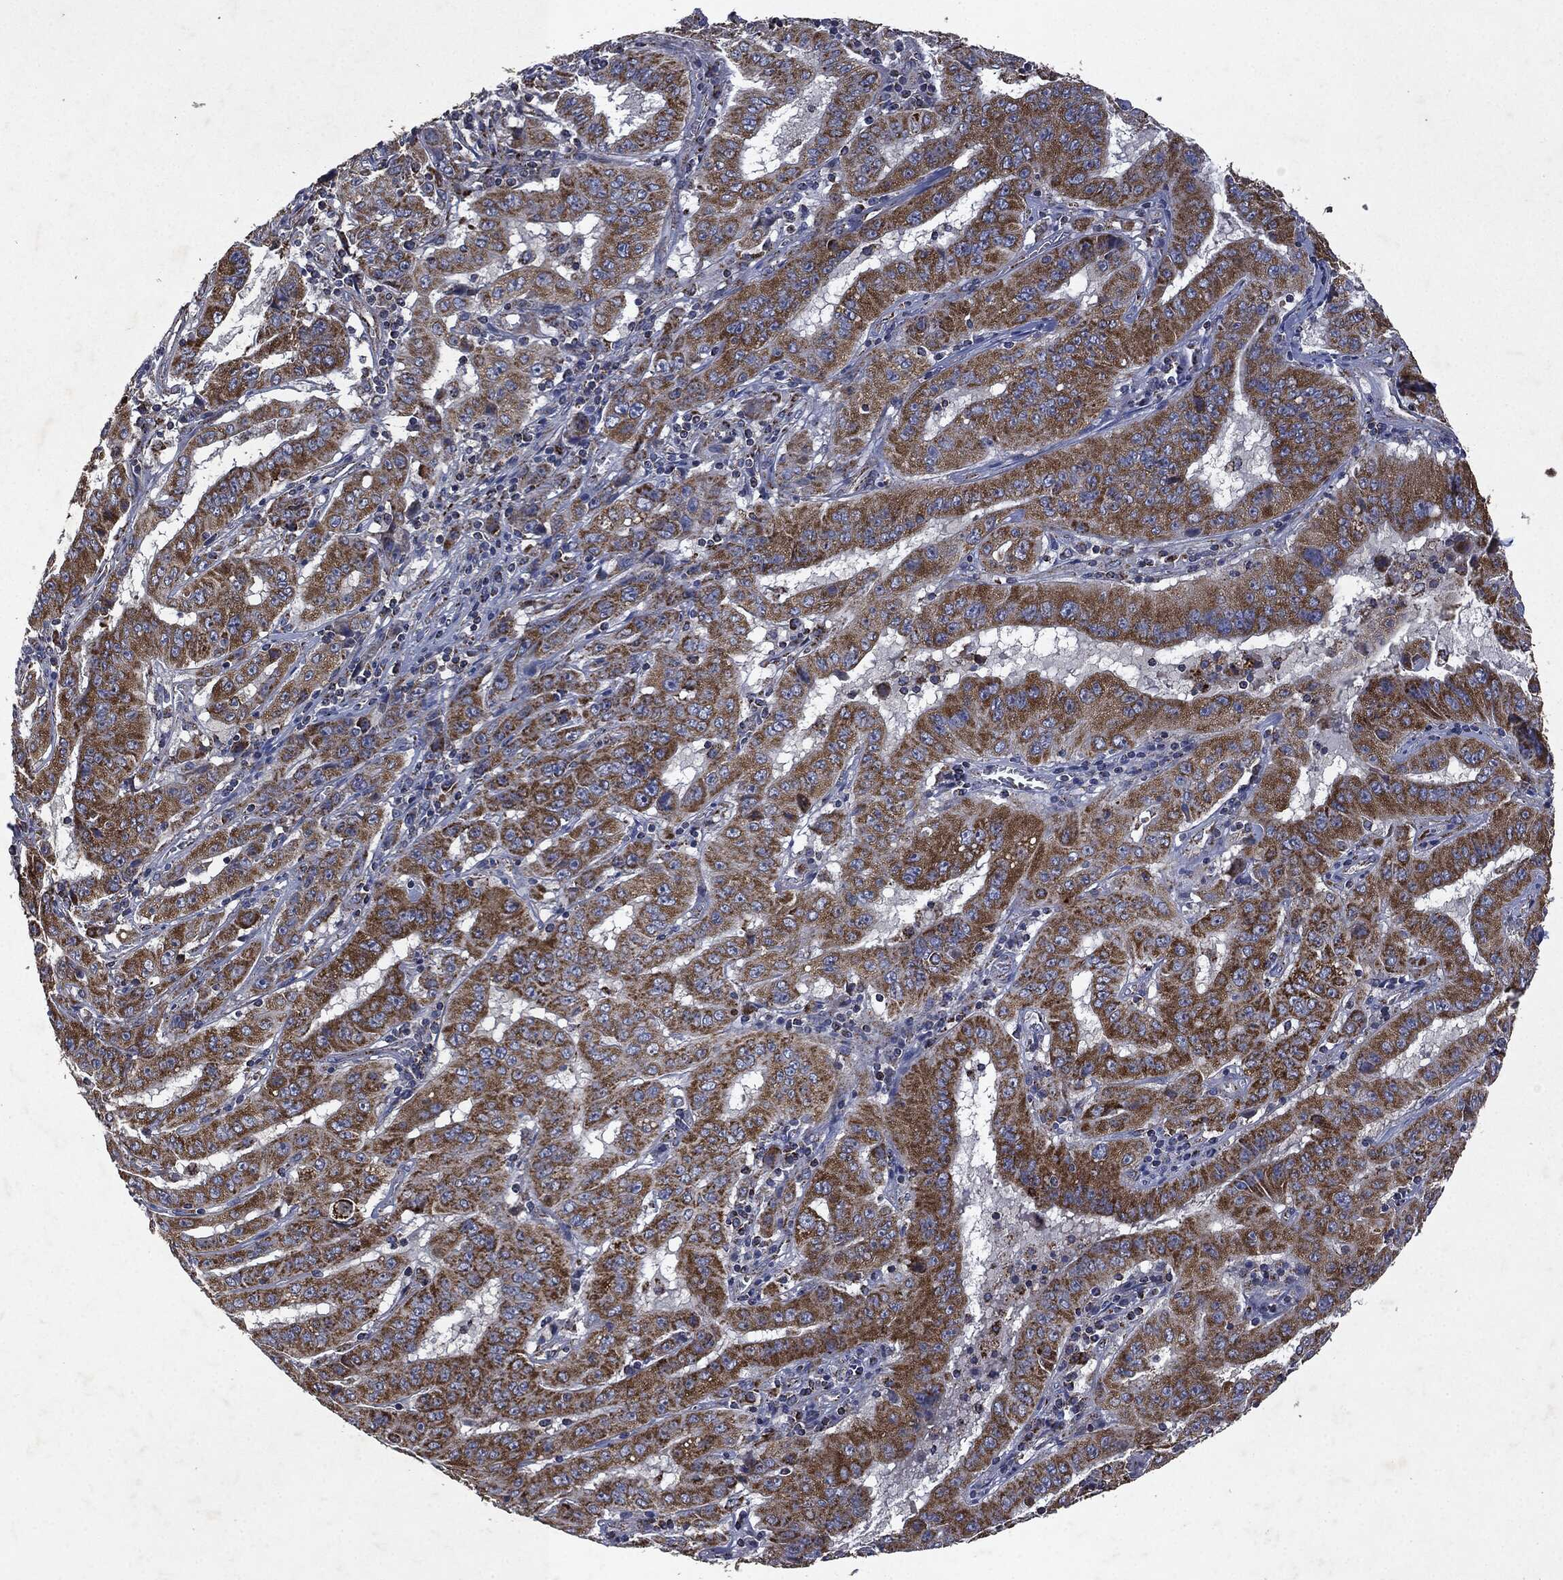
{"staining": {"intensity": "strong", "quantity": ">75%", "location": "cytoplasmic/membranous"}, "tissue": "pancreatic cancer", "cell_type": "Tumor cells", "image_type": "cancer", "snomed": [{"axis": "morphology", "description": "Adenocarcinoma, NOS"}, {"axis": "topography", "description": "Pancreas"}], "caption": "Strong cytoplasmic/membranous protein positivity is present in approximately >75% of tumor cells in adenocarcinoma (pancreatic).", "gene": "RYK", "patient": {"sex": "male", "age": 63}}